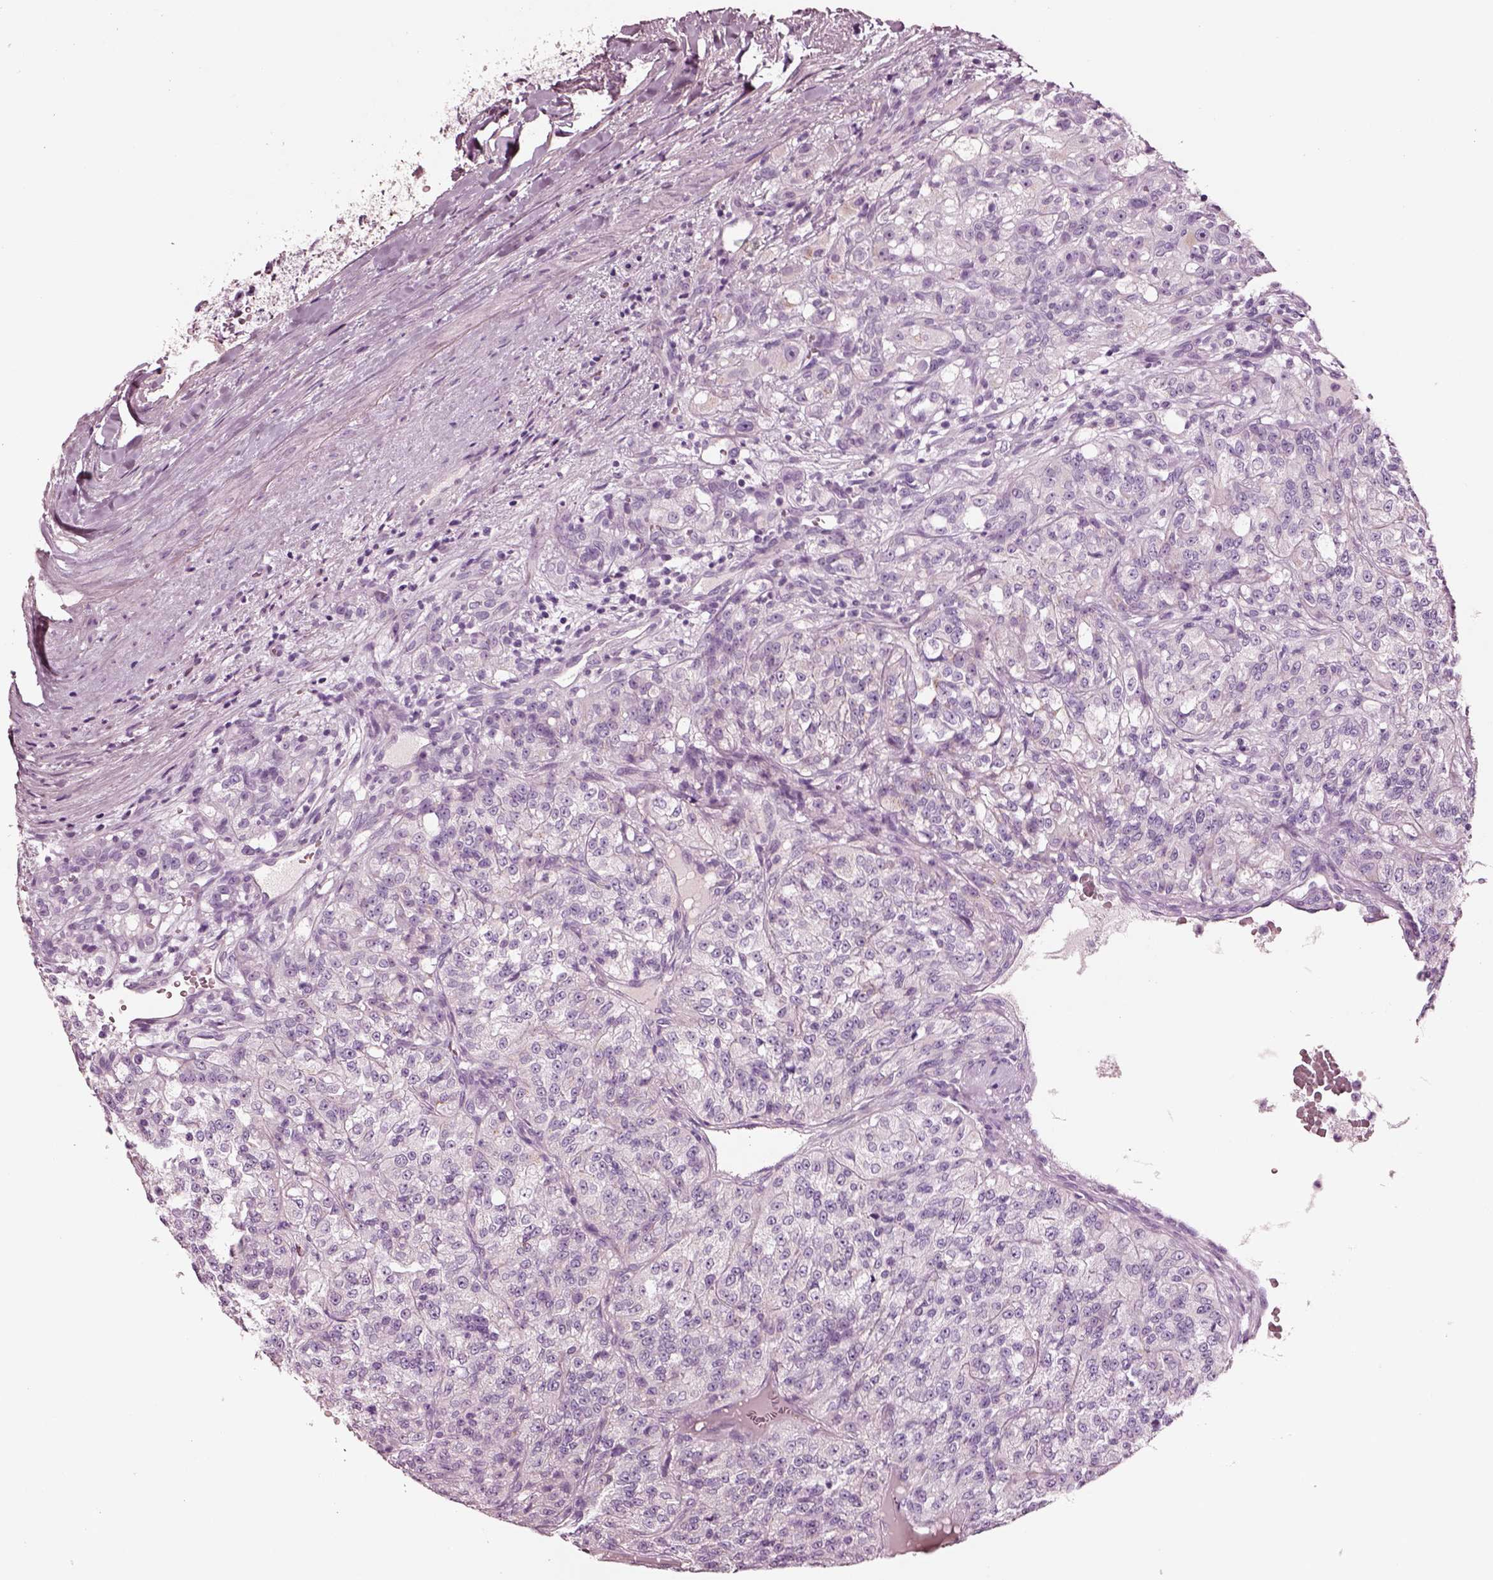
{"staining": {"intensity": "negative", "quantity": "none", "location": "none"}, "tissue": "renal cancer", "cell_type": "Tumor cells", "image_type": "cancer", "snomed": [{"axis": "morphology", "description": "Adenocarcinoma, NOS"}, {"axis": "topography", "description": "Kidney"}], "caption": "Protein analysis of renal cancer exhibits no significant expression in tumor cells.", "gene": "NMRK2", "patient": {"sex": "female", "age": 63}}